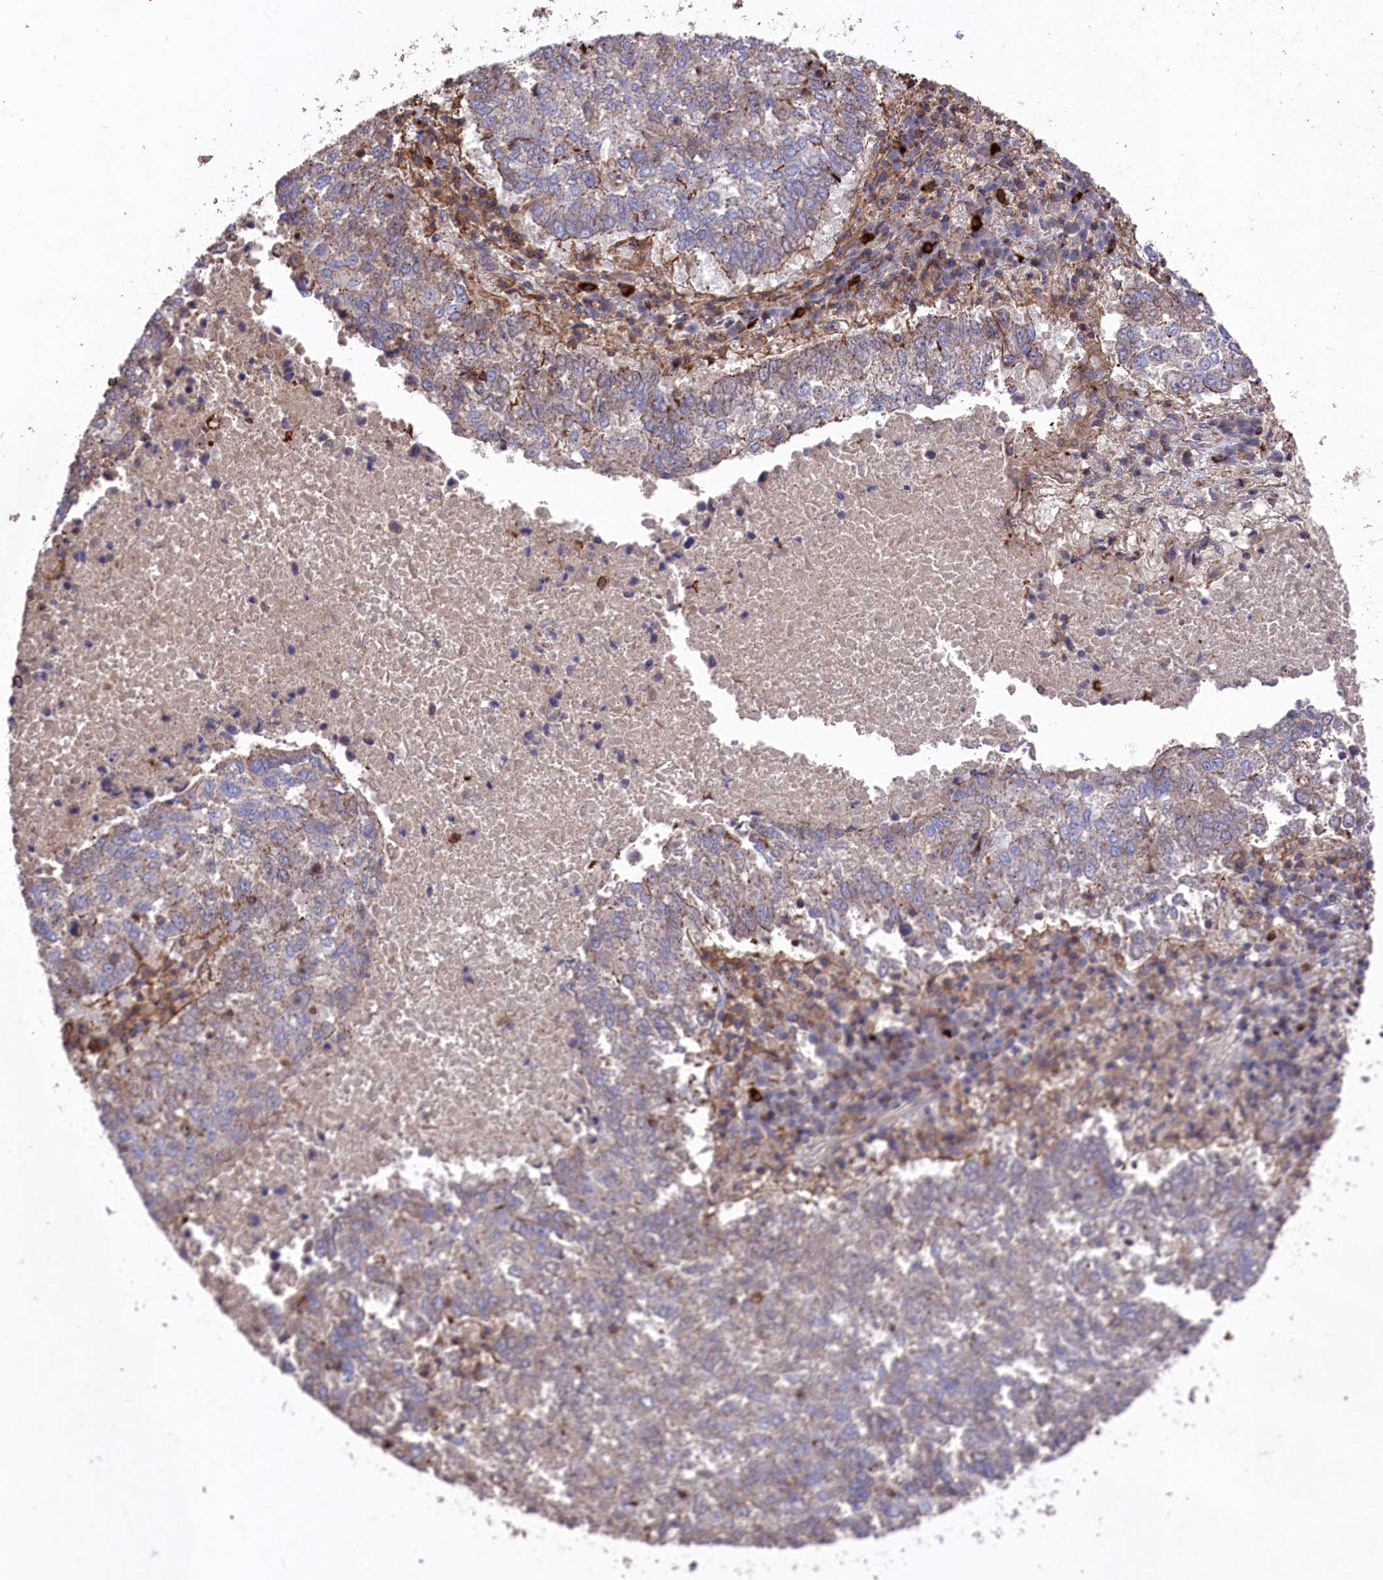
{"staining": {"intensity": "weak", "quantity": "<25%", "location": "cytoplasmic/membranous"}, "tissue": "lung cancer", "cell_type": "Tumor cells", "image_type": "cancer", "snomed": [{"axis": "morphology", "description": "Squamous cell carcinoma, NOS"}, {"axis": "topography", "description": "Lung"}], "caption": "DAB immunohistochemical staining of lung cancer shows no significant expression in tumor cells.", "gene": "RAPSN", "patient": {"sex": "male", "age": 73}}